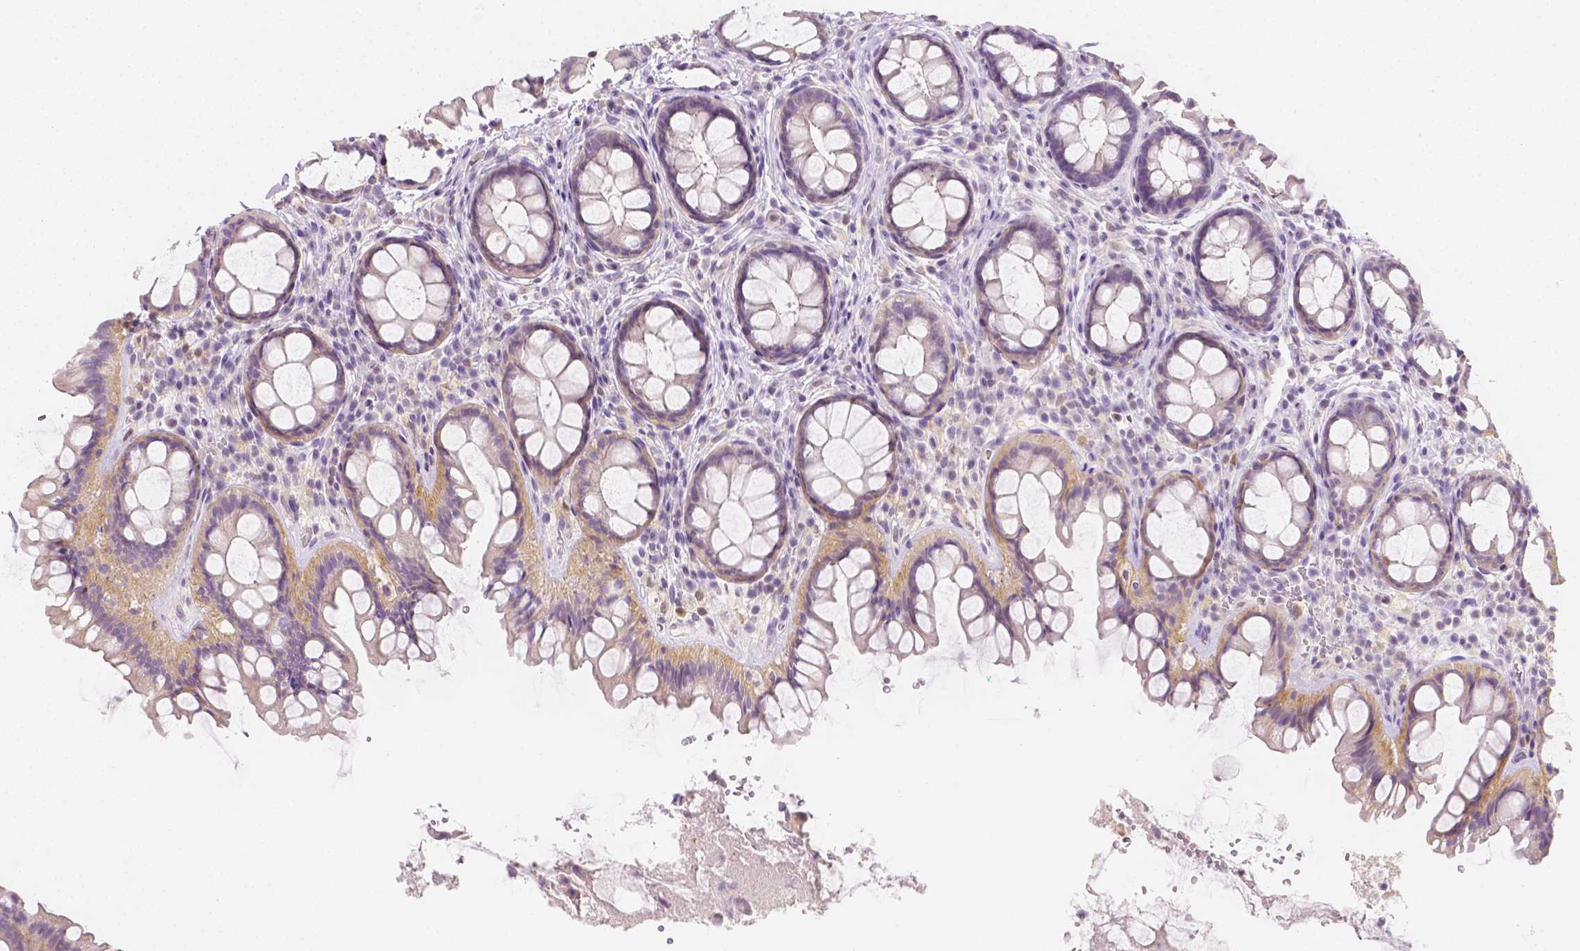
{"staining": {"intensity": "weak", "quantity": "<25%", "location": "cytoplasmic/membranous"}, "tissue": "rectum", "cell_type": "Glandular cells", "image_type": "normal", "snomed": [{"axis": "morphology", "description": "Normal tissue, NOS"}, {"axis": "topography", "description": "Rectum"}], "caption": "This is an immunohistochemistry (IHC) micrograph of benign human rectum. There is no positivity in glandular cells.", "gene": "SGTB", "patient": {"sex": "female", "age": 69}}